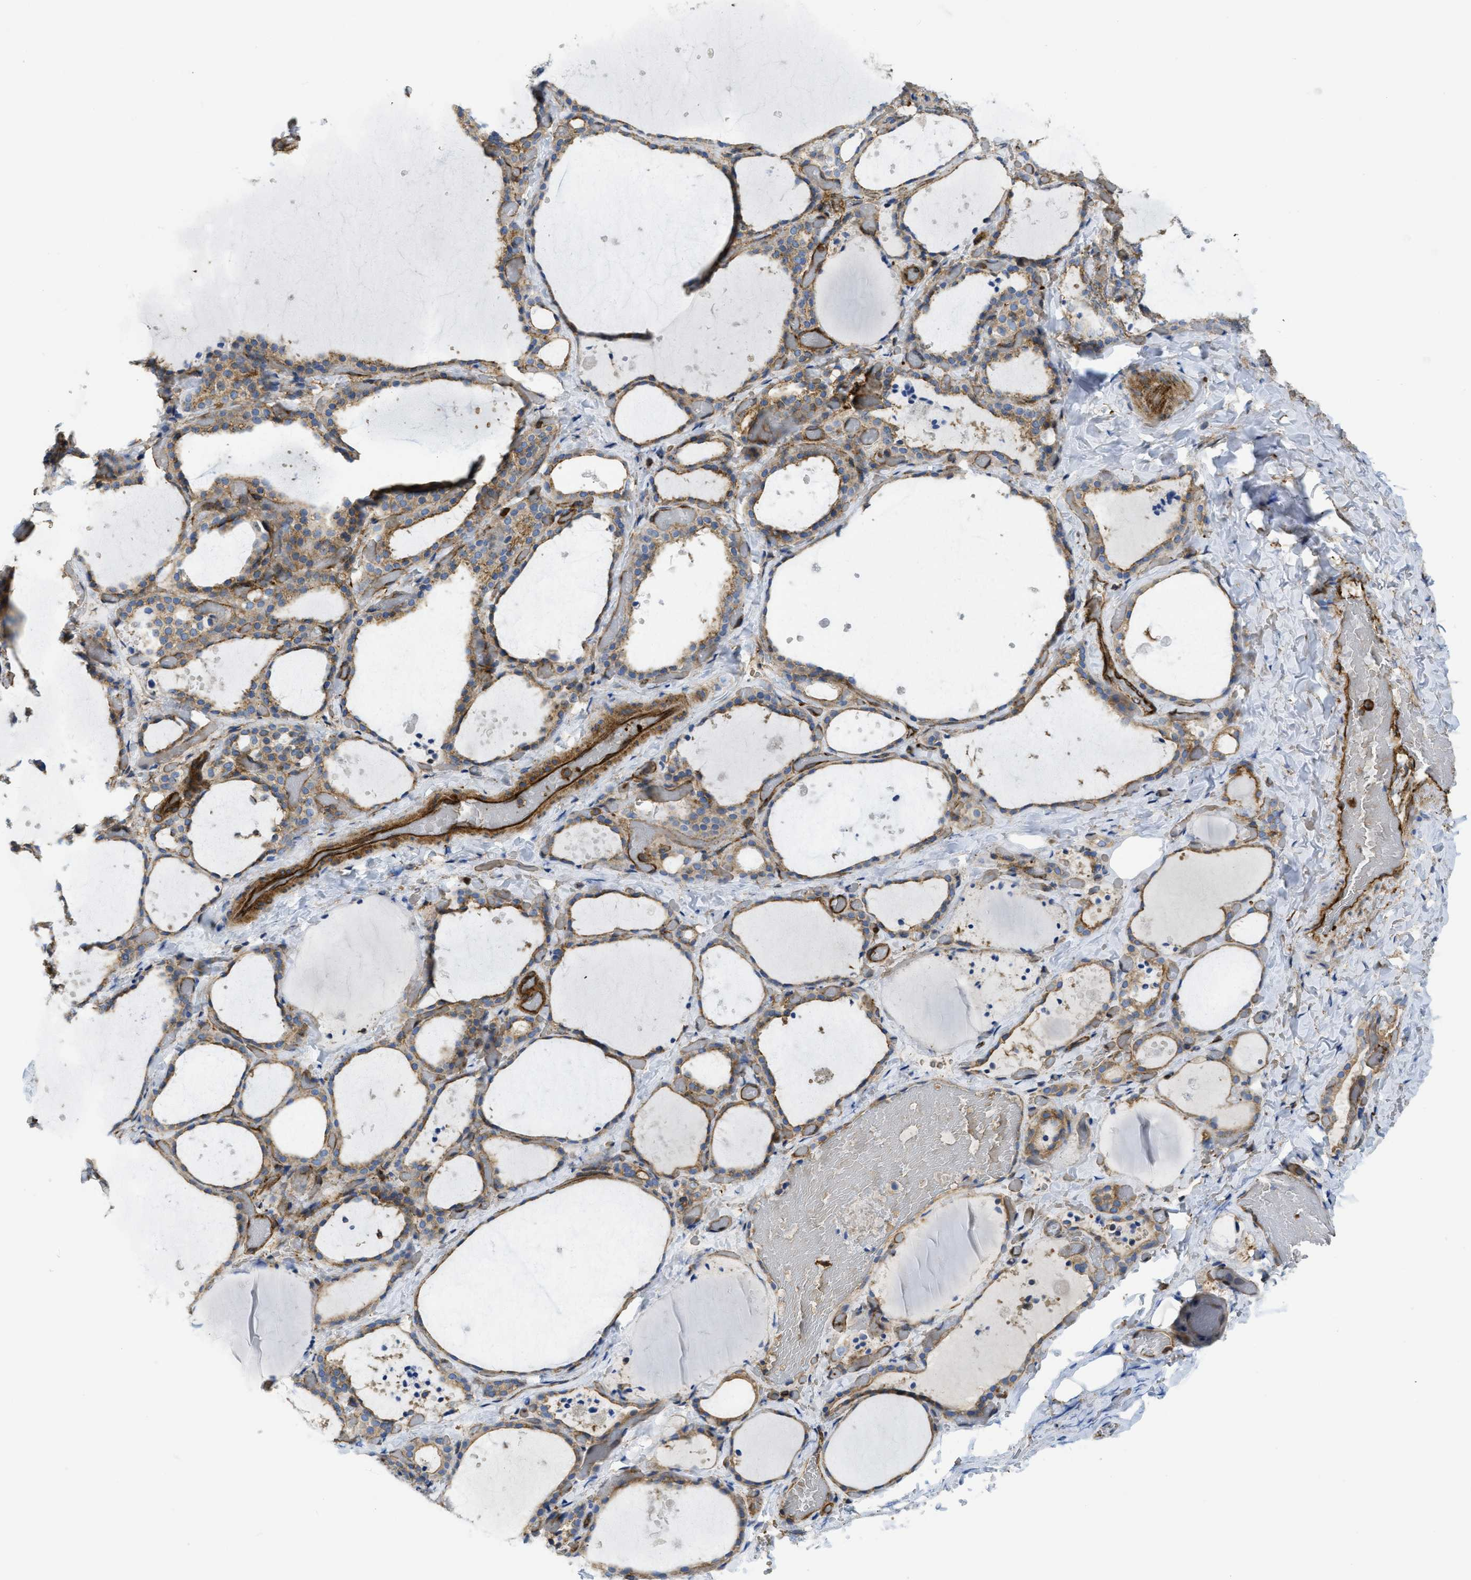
{"staining": {"intensity": "moderate", "quantity": ">75%", "location": "cytoplasmic/membranous"}, "tissue": "thyroid gland", "cell_type": "Glandular cells", "image_type": "normal", "snomed": [{"axis": "morphology", "description": "Normal tissue, NOS"}, {"axis": "topography", "description": "Thyroid gland"}], "caption": "Immunohistochemistry photomicrograph of normal thyroid gland: human thyroid gland stained using immunohistochemistry (IHC) reveals medium levels of moderate protein expression localized specifically in the cytoplasmic/membranous of glandular cells, appearing as a cytoplasmic/membranous brown color.", "gene": "HIP1", "patient": {"sex": "female", "age": 44}}